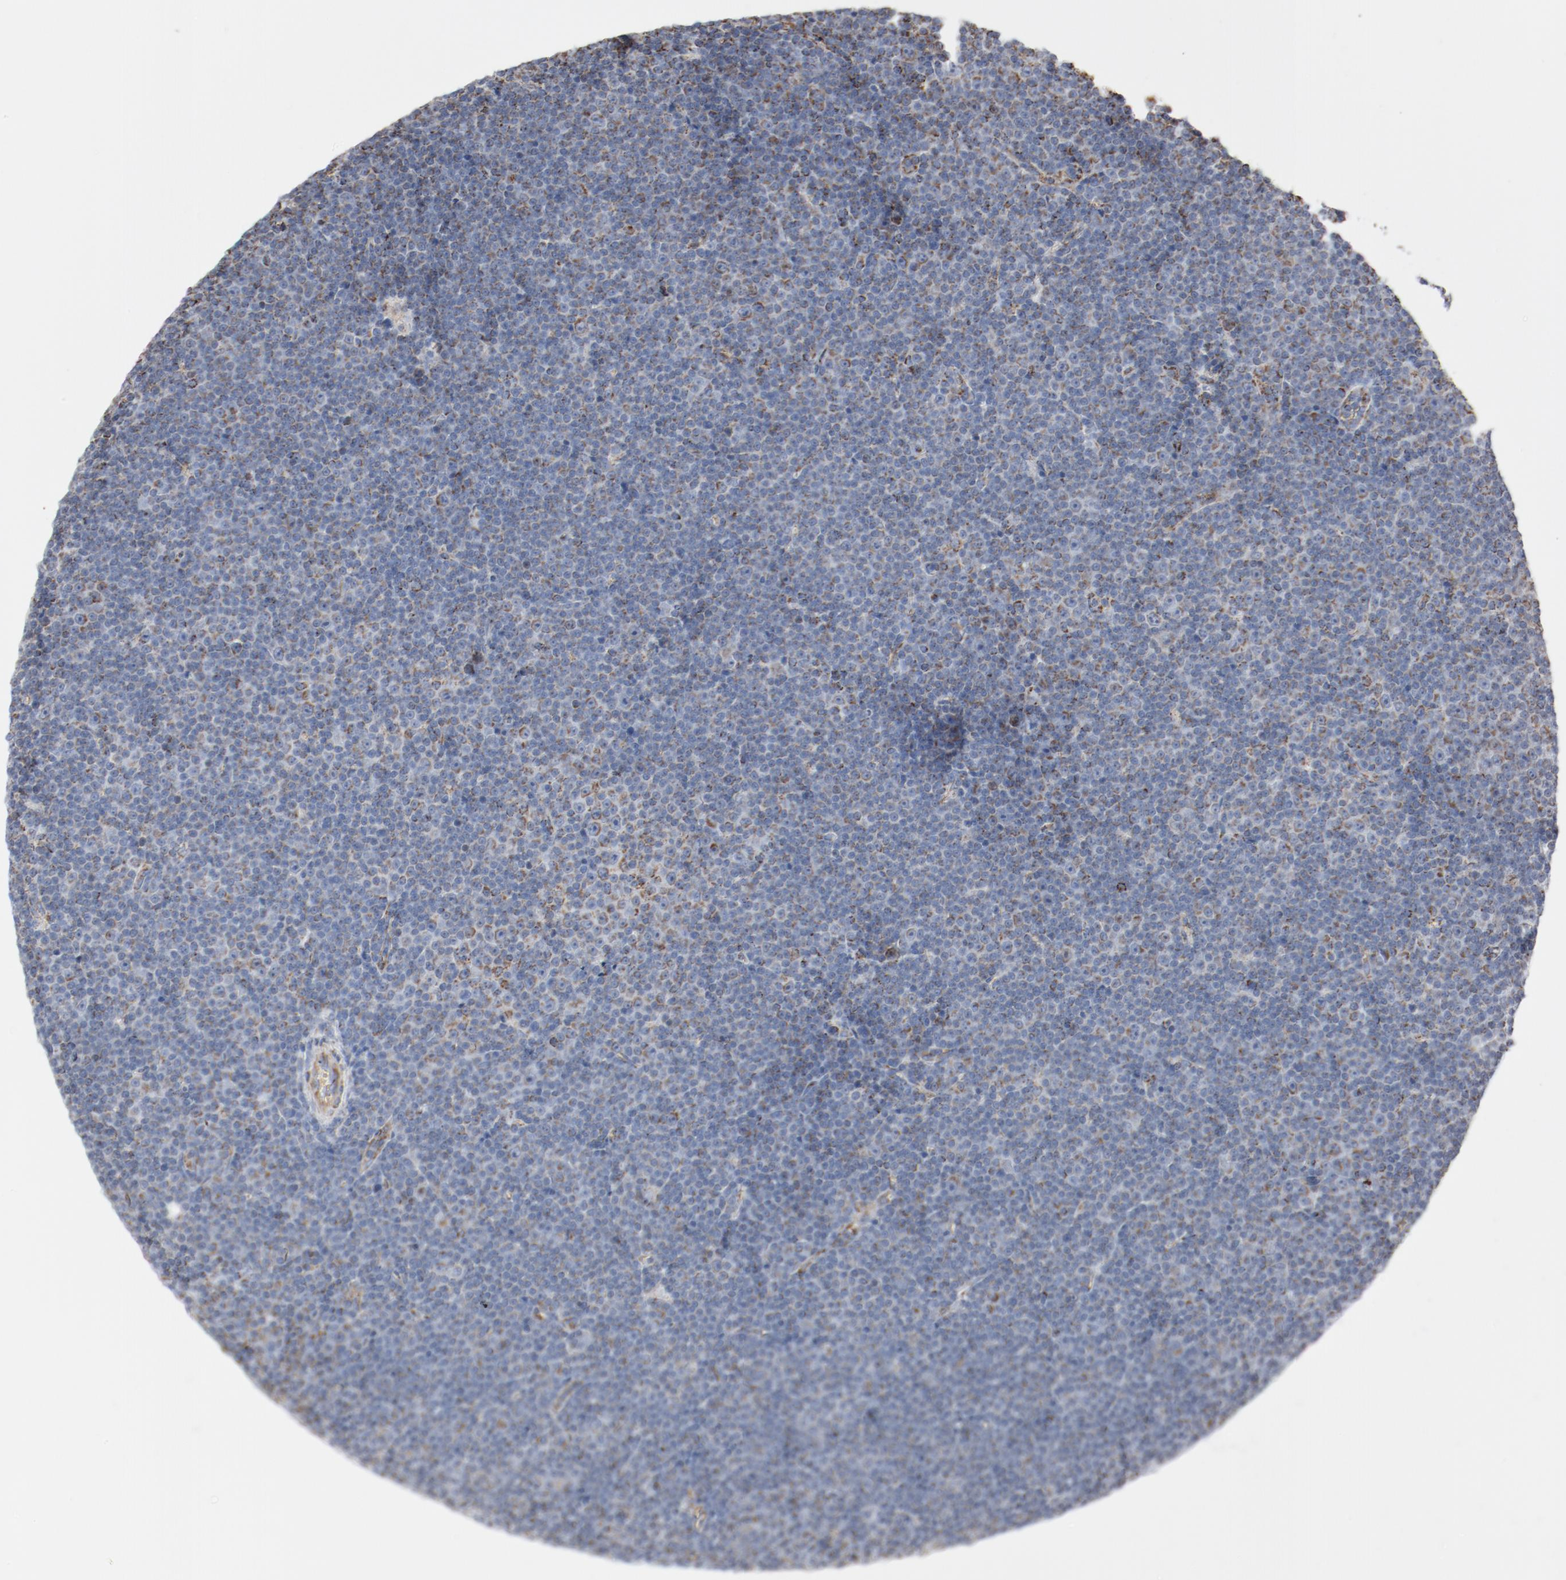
{"staining": {"intensity": "weak", "quantity": "<25%", "location": "cytoplasmic/membranous"}, "tissue": "lymphoma", "cell_type": "Tumor cells", "image_type": "cancer", "snomed": [{"axis": "morphology", "description": "Malignant lymphoma, non-Hodgkin's type, Low grade"}, {"axis": "topography", "description": "Lymph node"}], "caption": "IHC of human lymphoma displays no expression in tumor cells.", "gene": "NDUFB8", "patient": {"sex": "female", "age": 67}}